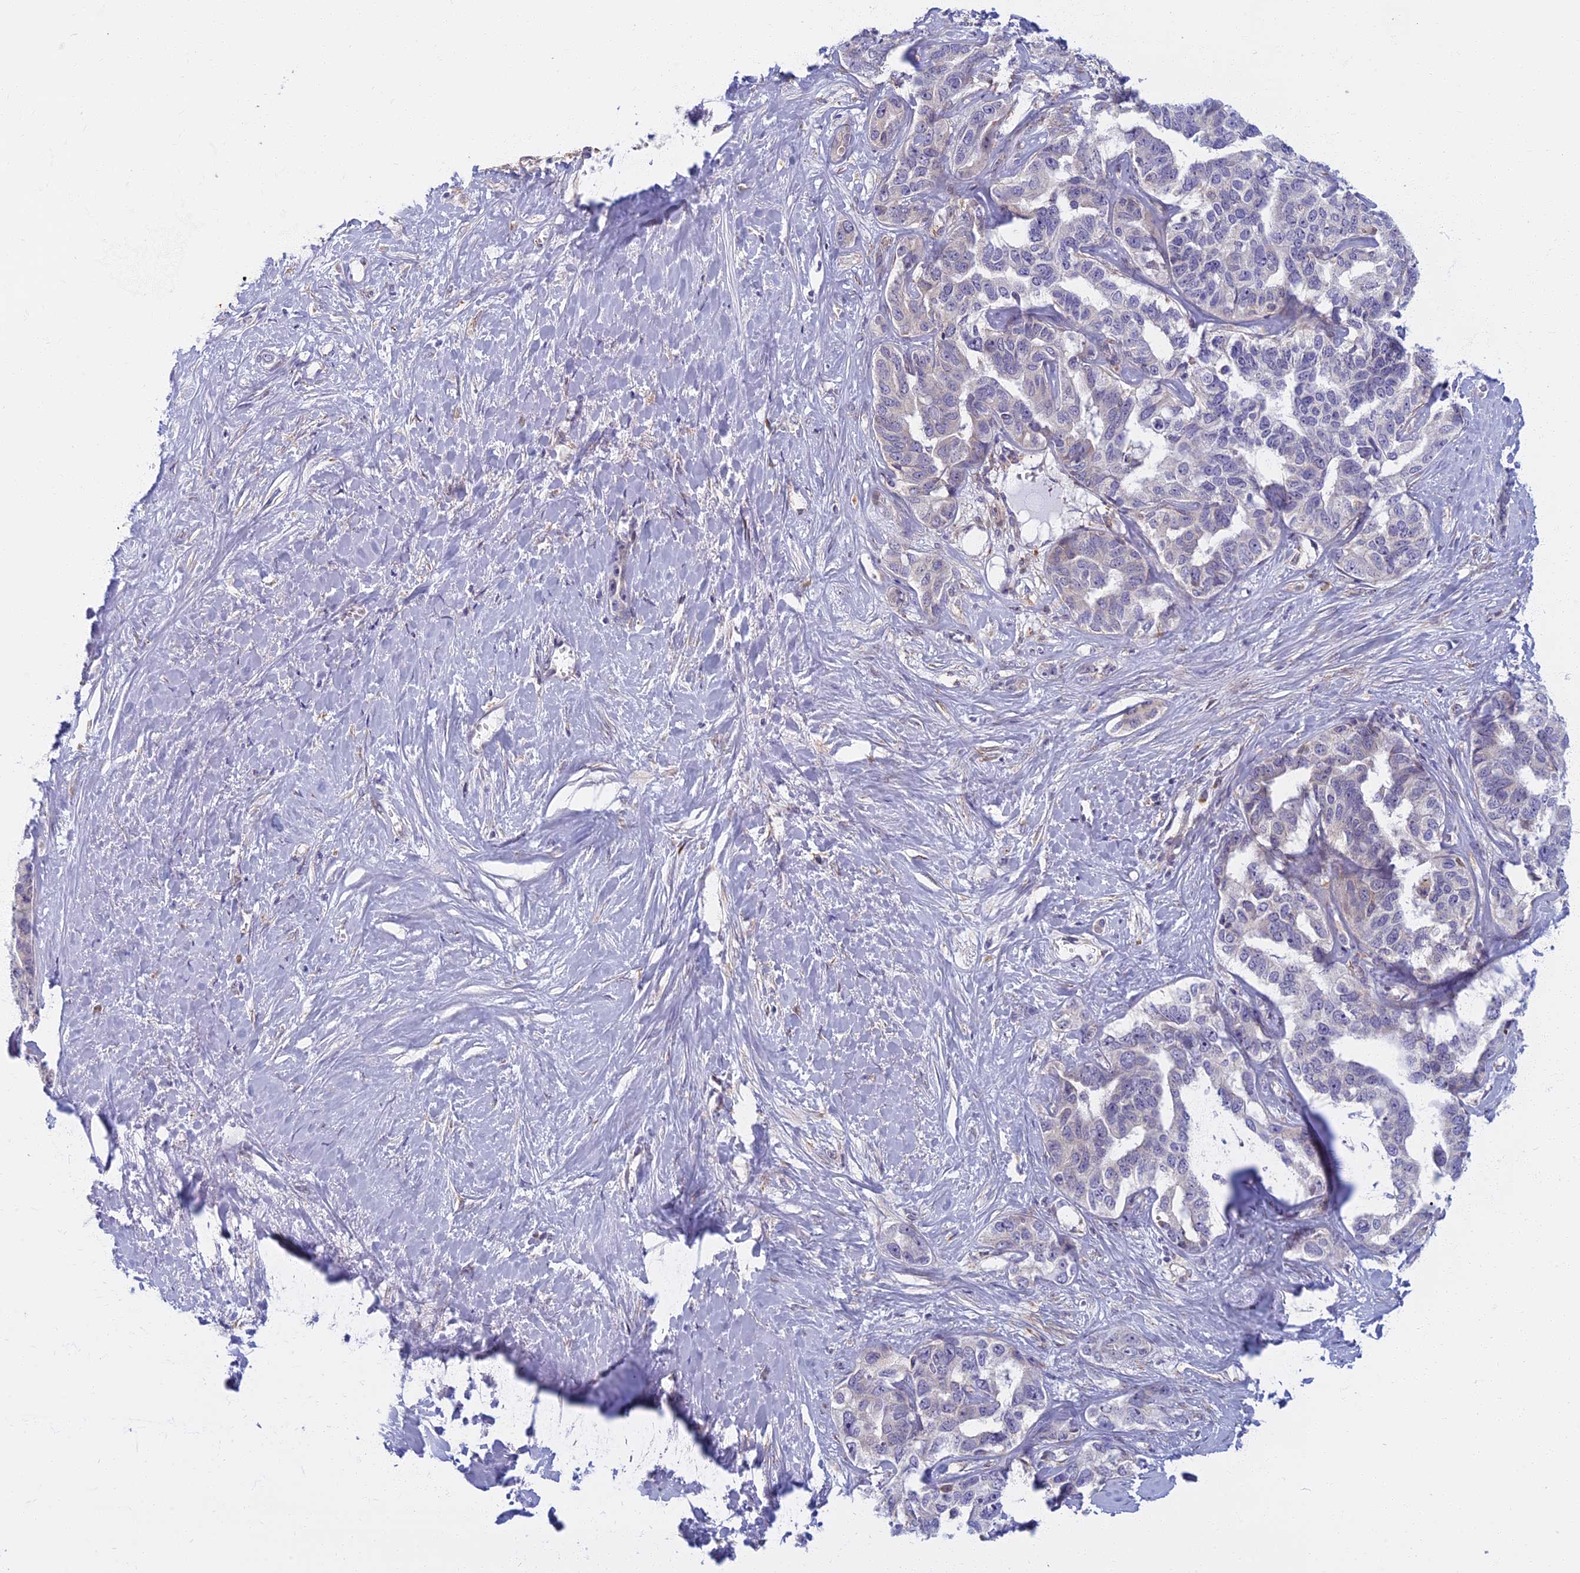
{"staining": {"intensity": "negative", "quantity": "none", "location": "none"}, "tissue": "liver cancer", "cell_type": "Tumor cells", "image_type": "cancer", "snomed": [{"axis": "morphology", "description": "Cholangiocarcinoma"}, {"axis": "topography", "description": "Liver"}], "caption": "There is no significant positivity in tumor cells of liver cancer (cholangiocarcinoma).", "gene": "DDX51", "patient": {"sex": "male", "age": 59}}